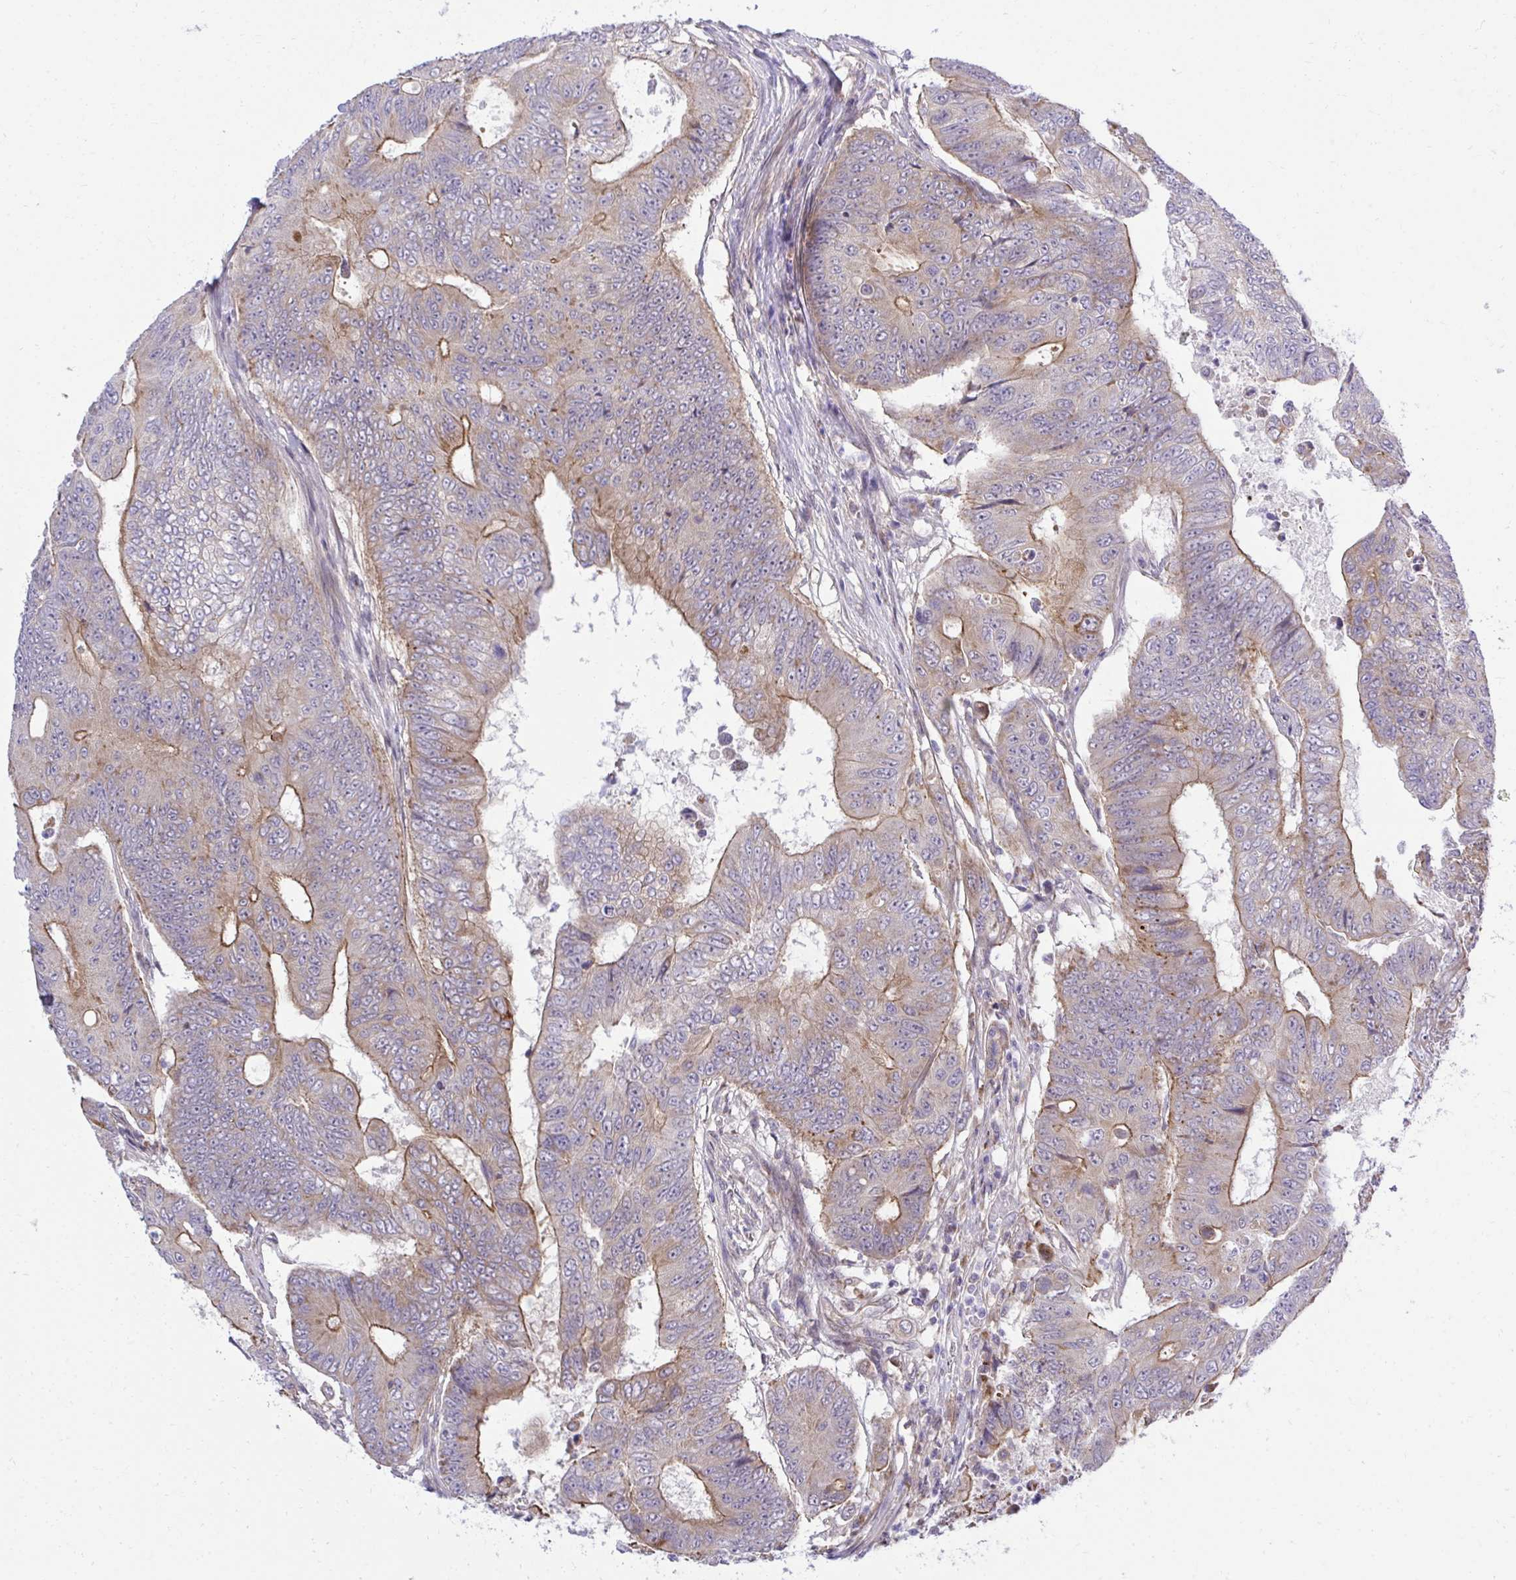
{"staining": {"intensity": "moderate", "quantity": "25%-75%", "location": "cytoplasmic/membranous"}, "tissue": "colorectal cancer", "cell_type": "Tumor cells", "image_type": "cancer", "snomed": [{"axis": "morphology", "description": "Adenocarcinoma, NOS"}, {"axis": "topography", "description": "Colon"}], "caption": "Protein staining of colorectal cancer (adenocarcinoma) tissue reveals moderate cytoplasmic/membranous staining in about 25%-75% of tumor cells.", "gene": "XAF1", "patient": {"sex": "female", "age": 48}}